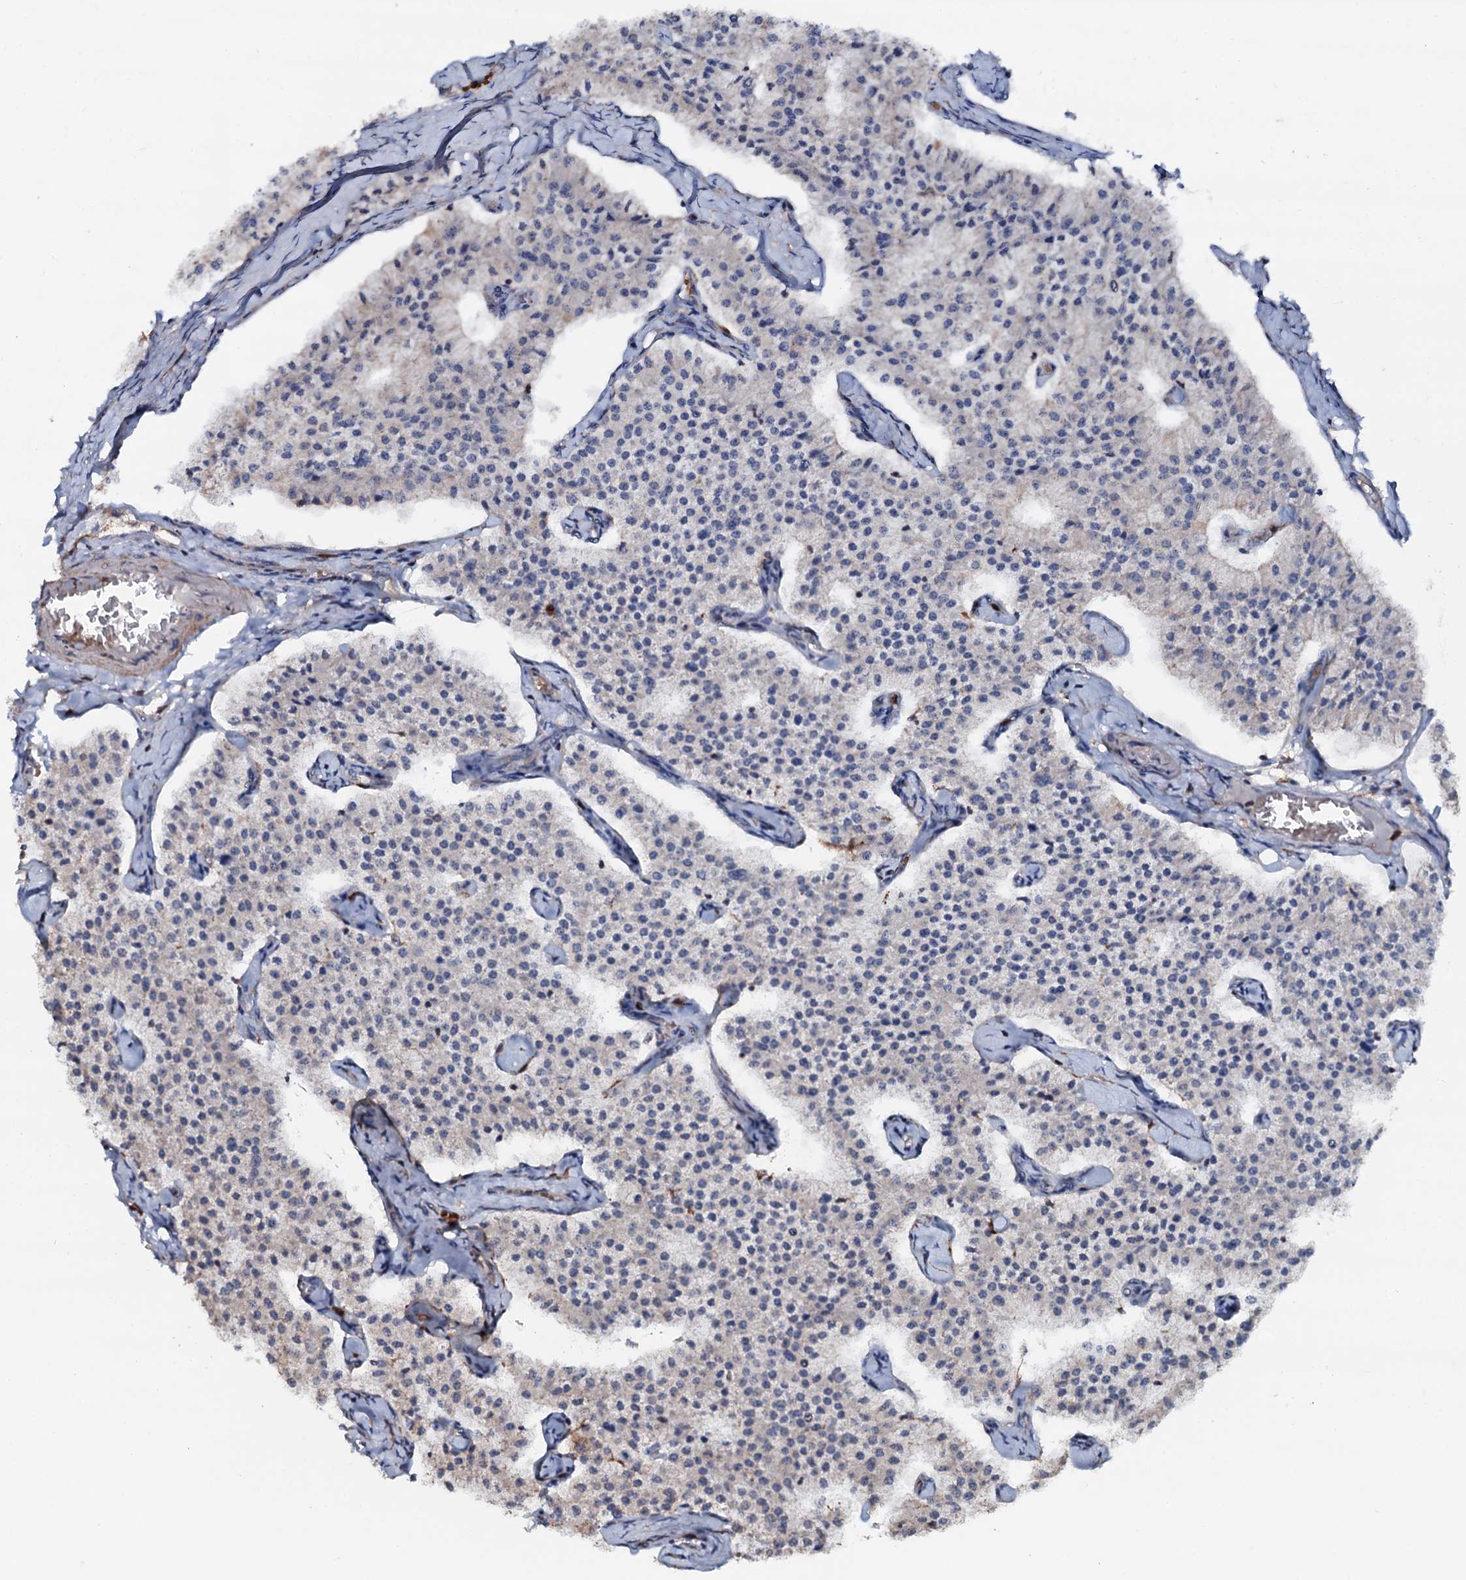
{"staining": {"intensity": "negative", "quantity": "none", "location": "none"}, "tissue": "carcinoid", "cell_type": "Tumor cells", "image_type": "cancer", "snomed": [{"axis": "morphology", "description": "Carcinoid, malignant, NOS"}, {"axis": "topography", "description": "Colon"}], "caption": "Immunohistochemical staining of carcinoid displays no significant positivity in tumor cells.", "gene": "VAMP8", "patient": {"sex": "female", "age": 52}}